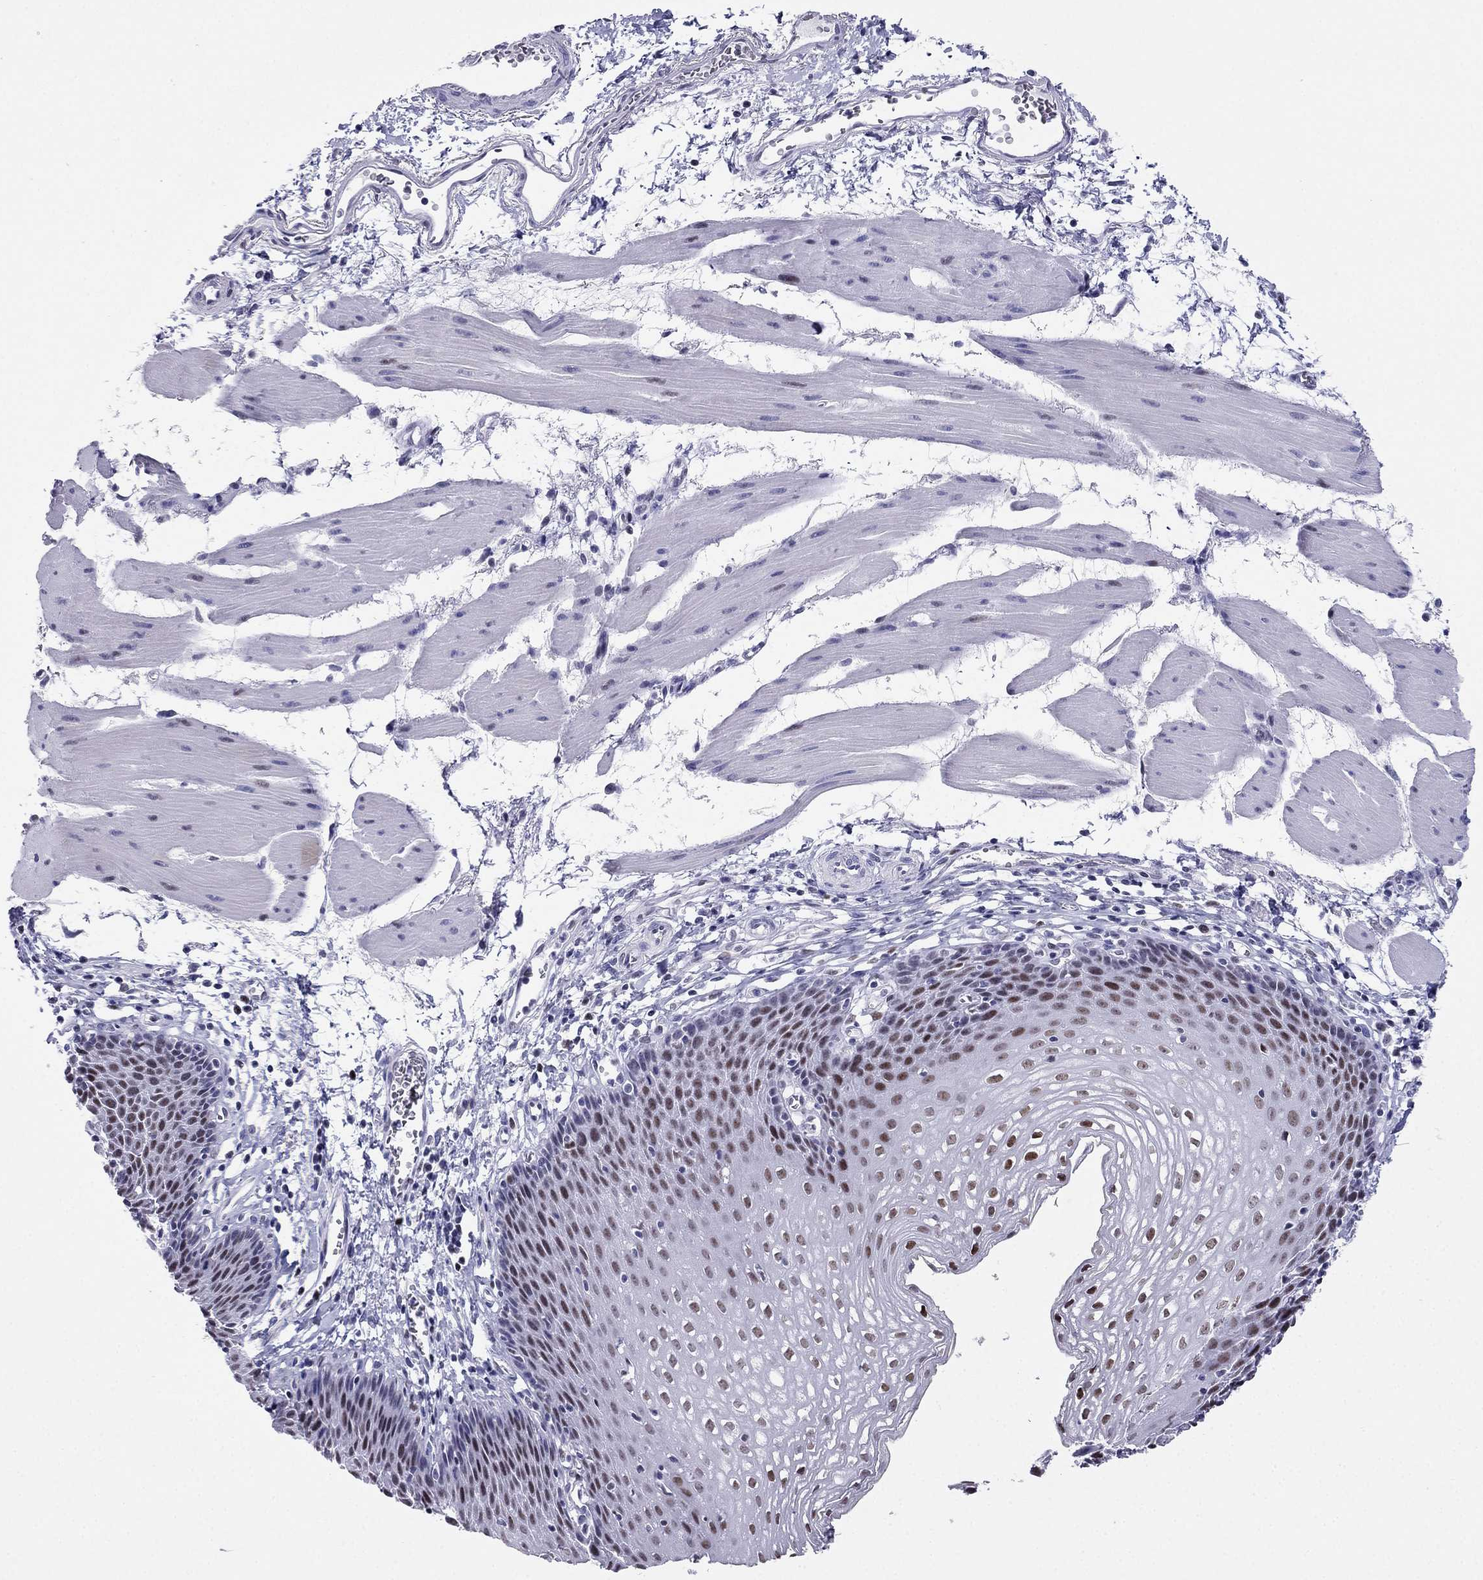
{"staining": {"intensity": "strong", "quantity": "<25%", "location": "nuclear"}, "tissue": "esophagus", "cell_type": "Squamous epithelial cells", "image_type": "normal", "snomed": [{"axis": "morphology", "description": "Normal tissue, NOS"}, {"axis": "topography", "description": "Esophagus"}], "caption": "Protein analysis of normal esophagus displays strong nuclear positivity in approximately <25% of squamous epithelial cells.", "gene": "PPM1G", "patient": {"sex": "female", "age": 64}}